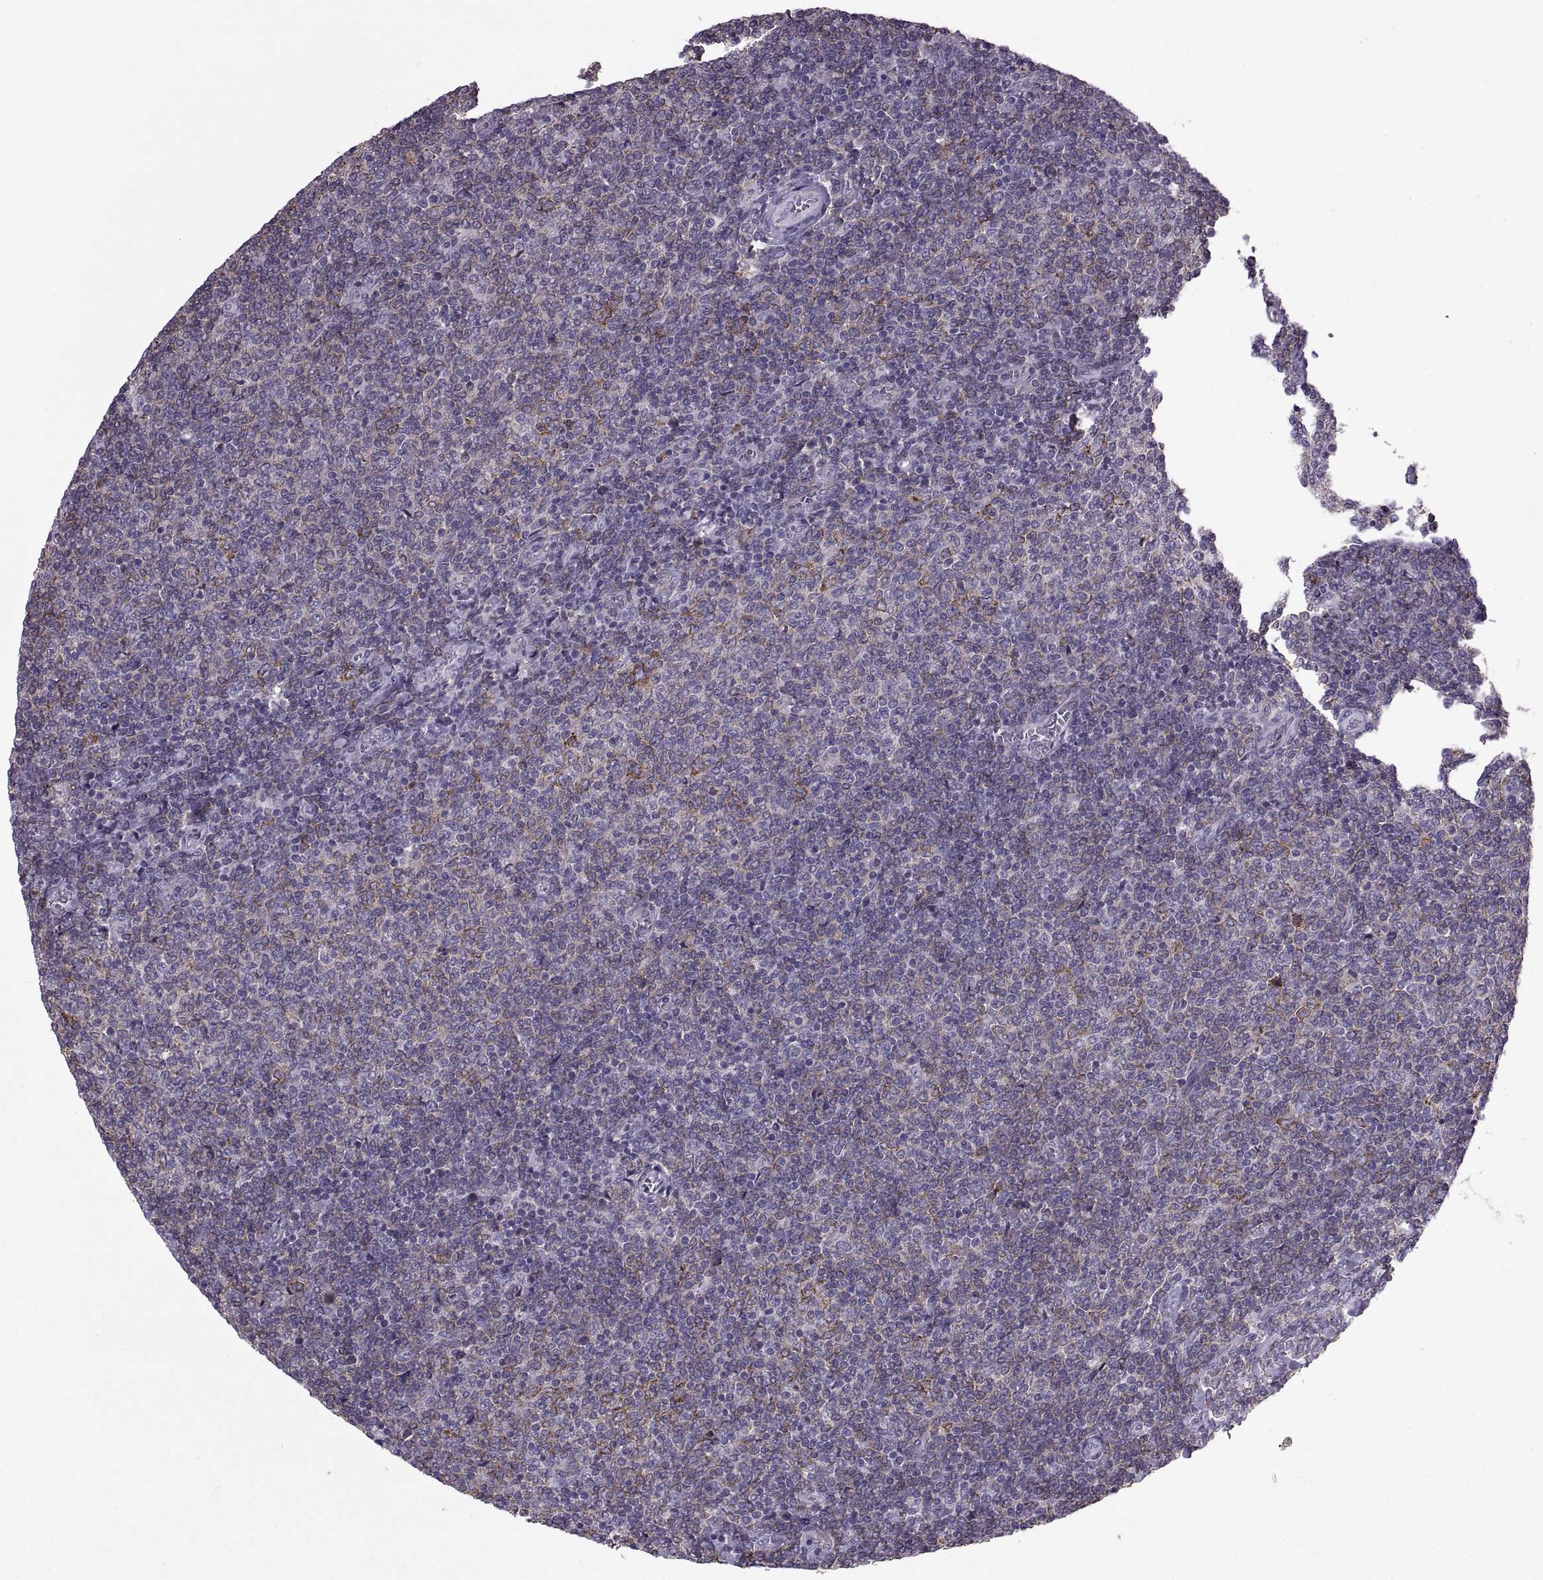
{"staining": {"intensity": "moderate", "quantity": "<25%", "location": "cytoplasmic/membranous"}, "tissue": "lymphoma", "cell_type": "Tumor cells", "image_type": "cancer", "snomed": [{"axis": "morphology", "description": "Malignant lymphoma, non-Hodgkin's type, Low grade"}, {"axis": "topography", "description": "Lymph node"}], "caption": "The photomicrograph shows staining of lymphoma, revealing moderate cytoplasmic/membranous protein staining (brown color) within tumor cells.", "gene": "PABPC1", "patient": {"sex": "male", "age": 52}}